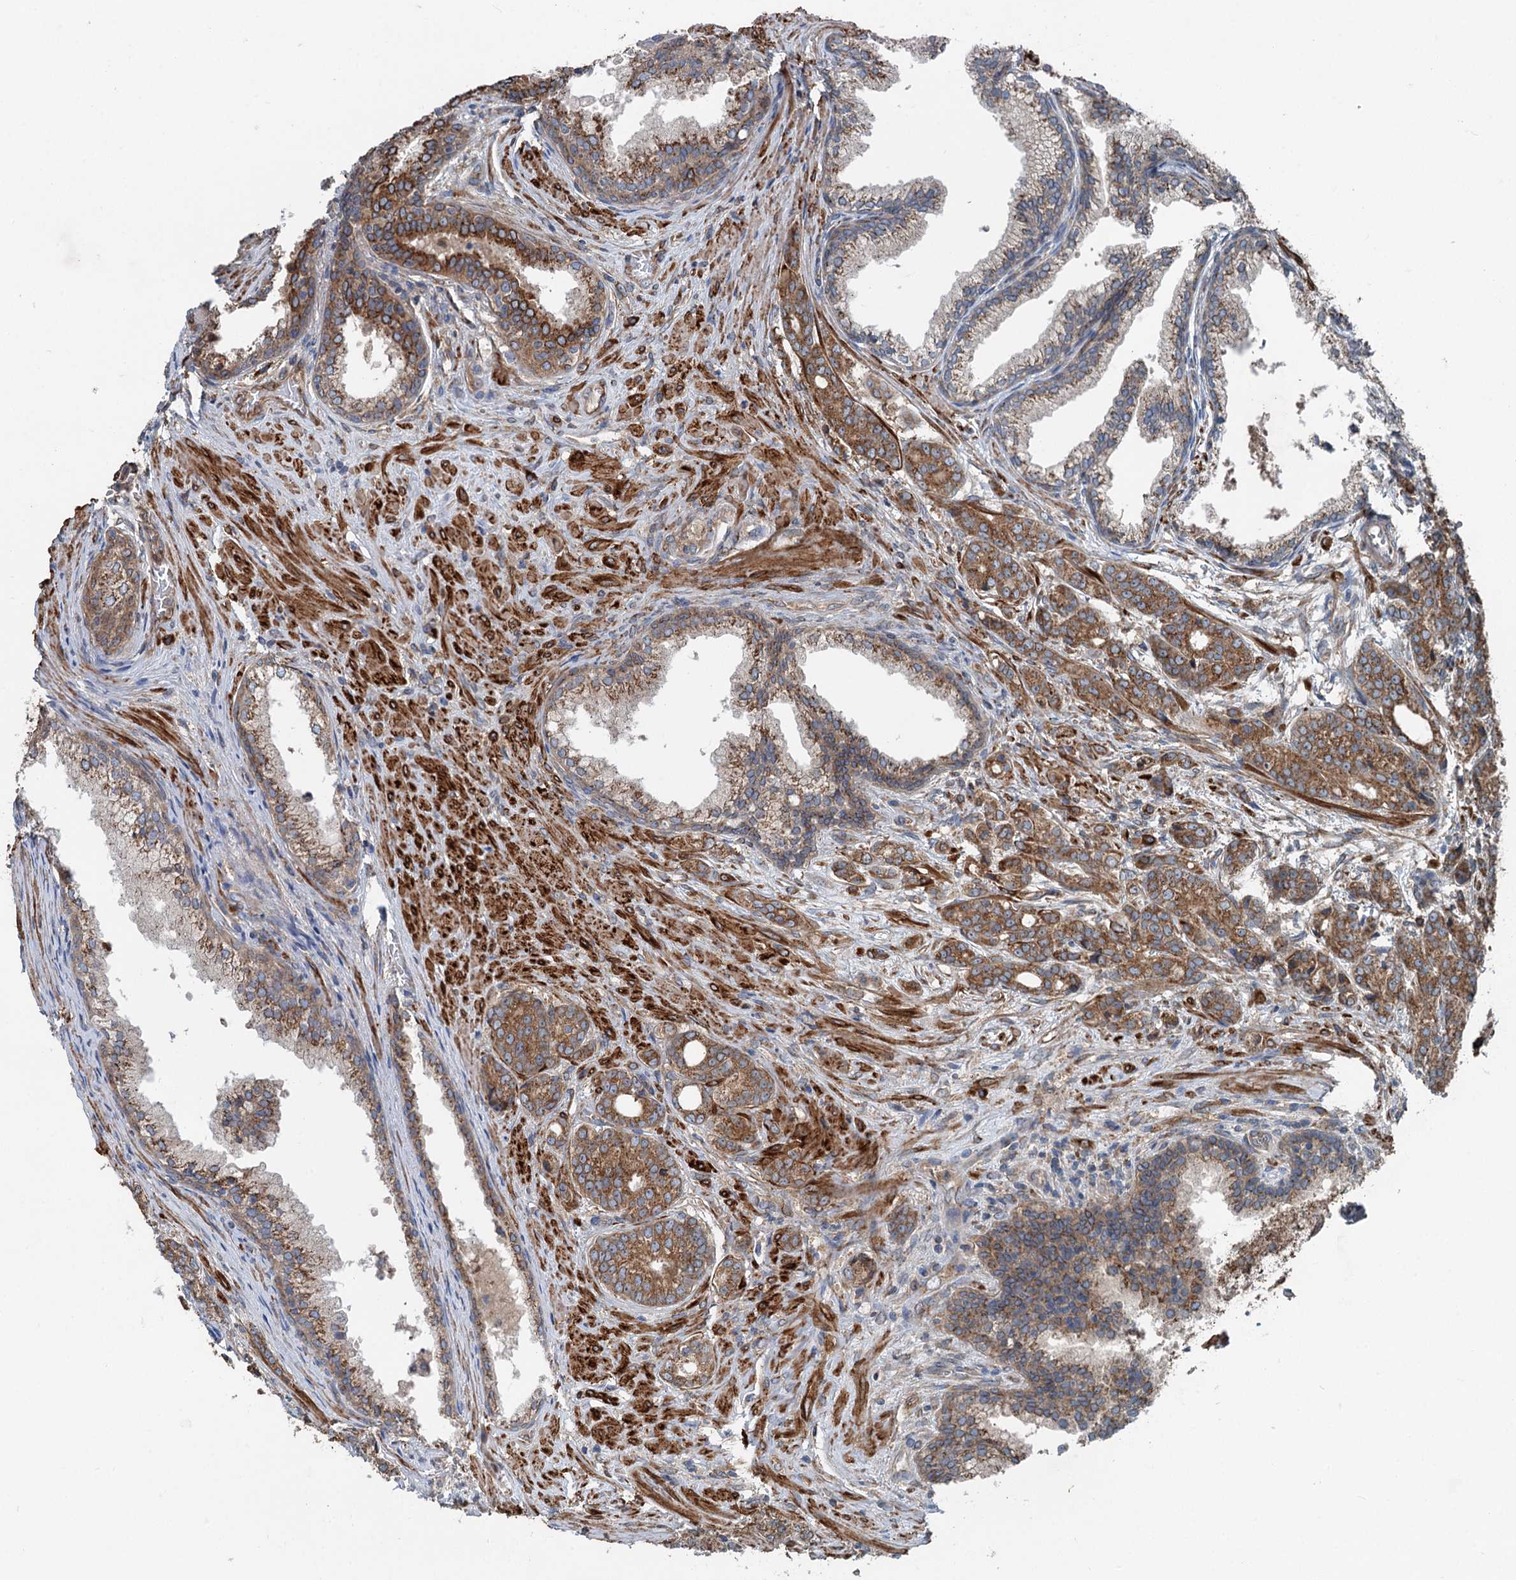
{"staining": {"intensity": "strong", "quantity": ">75%", "location": "cytoplasmic/membranous"}, "tissue": "prostate cancer", "cell_type": "Tumor cells", "image_type": "cancer", "snomed": [{"axis": "morphology", "description": "Adenocarcinoma, Low grade"}, {"axis": "topography", "description": "Prostate"}], "caption": "Prostate adenocarcinoma (low-grade) stained with immunohistochemistry reveals strong cytoplasmic/membranous staining in about >75% of tumor cells.", "gene": "CALCOCO1", "patient": {"sex": "male", "age": 71}}